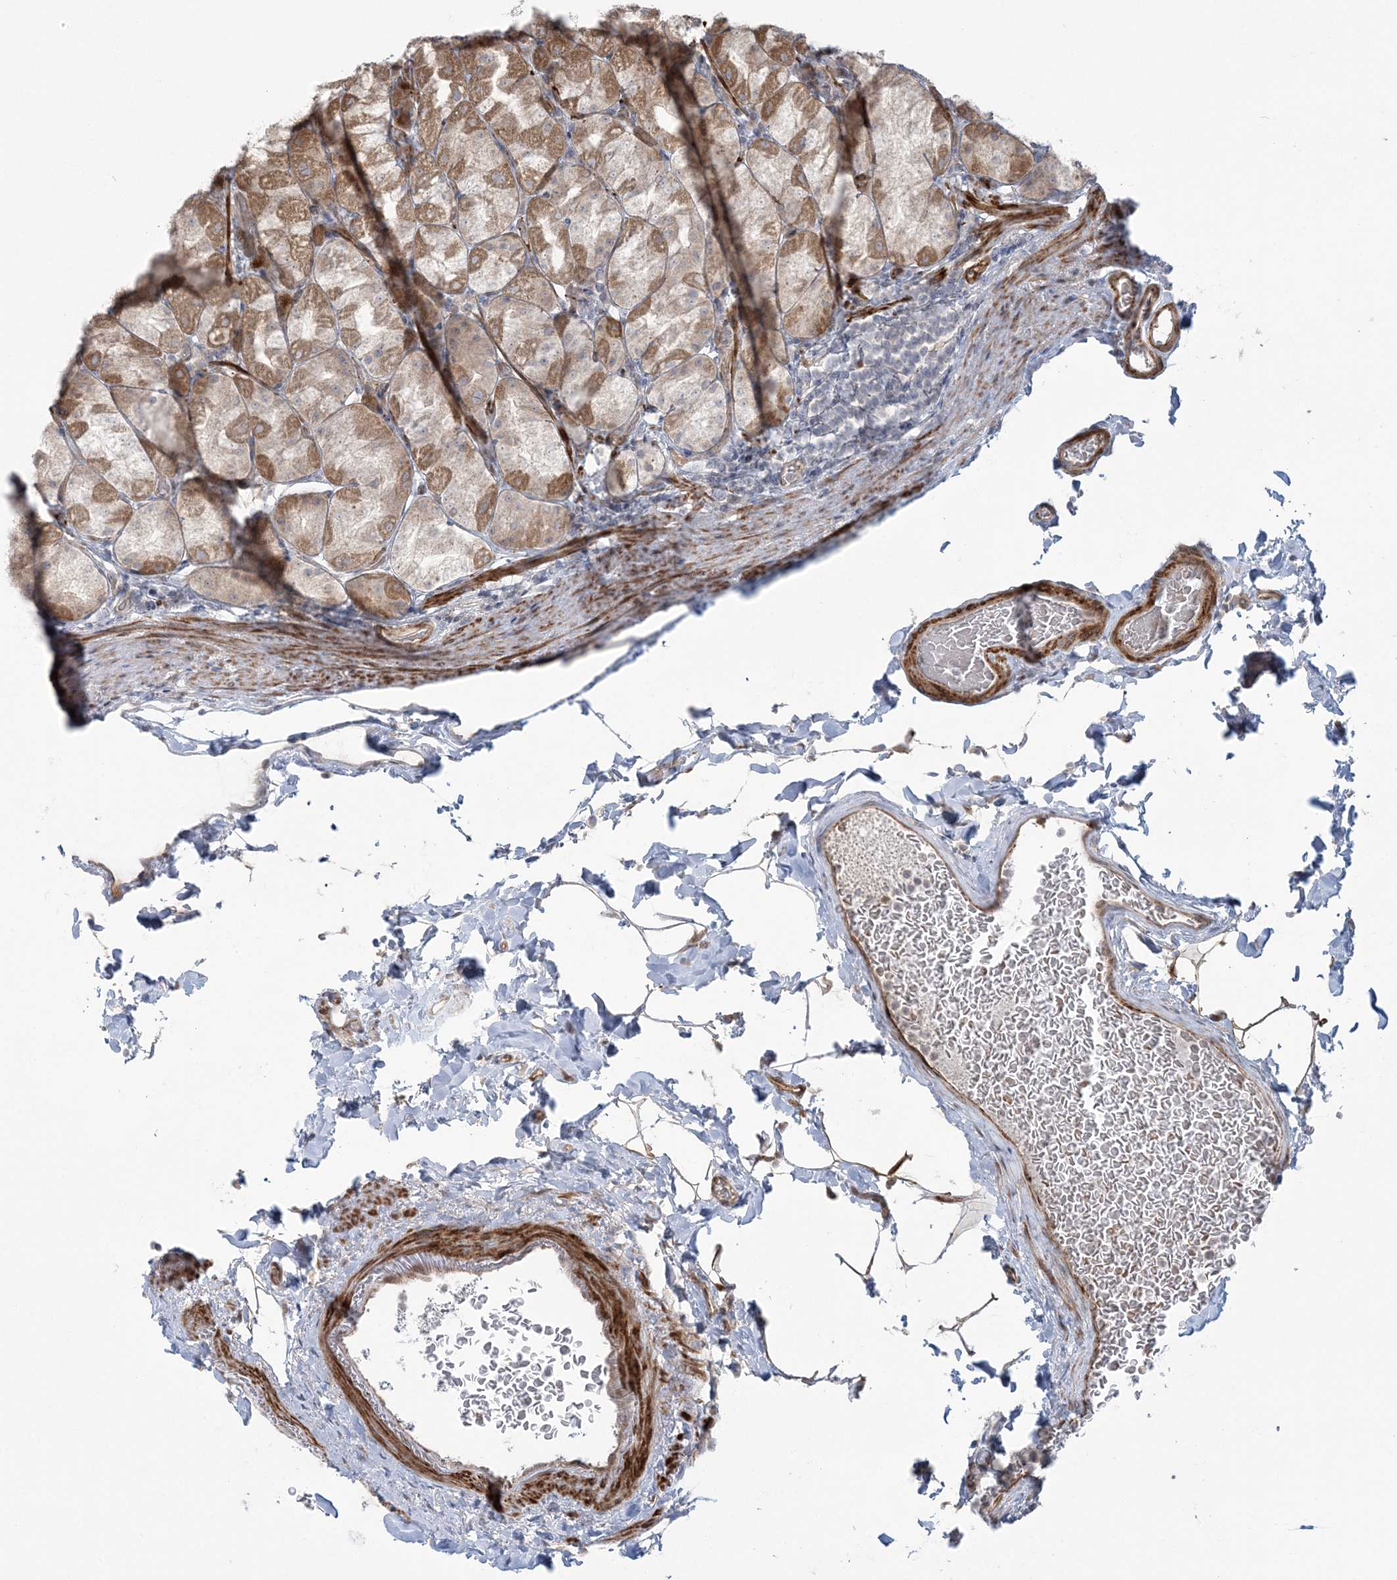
{"staining": {"intensity": "moderate", "quantity": "<25%", "location": "cytoplasmic/membranous"}, "tissue": "stomach", "cell_type": "Glandular cells", "image_type": "normal", "snomed": [{"axis": "morphology", "description": "Normal tissue, NOS"}, {"axis": "topography", "description": "Stomach, upper"}], "caption": "Glandular cells exhibit moderate cytoplasmic/membranous expression in about <25% of cells in unremarkable stomach.", "gene": "NUDT9", "patient": {"sex": "male", "age": 68}}